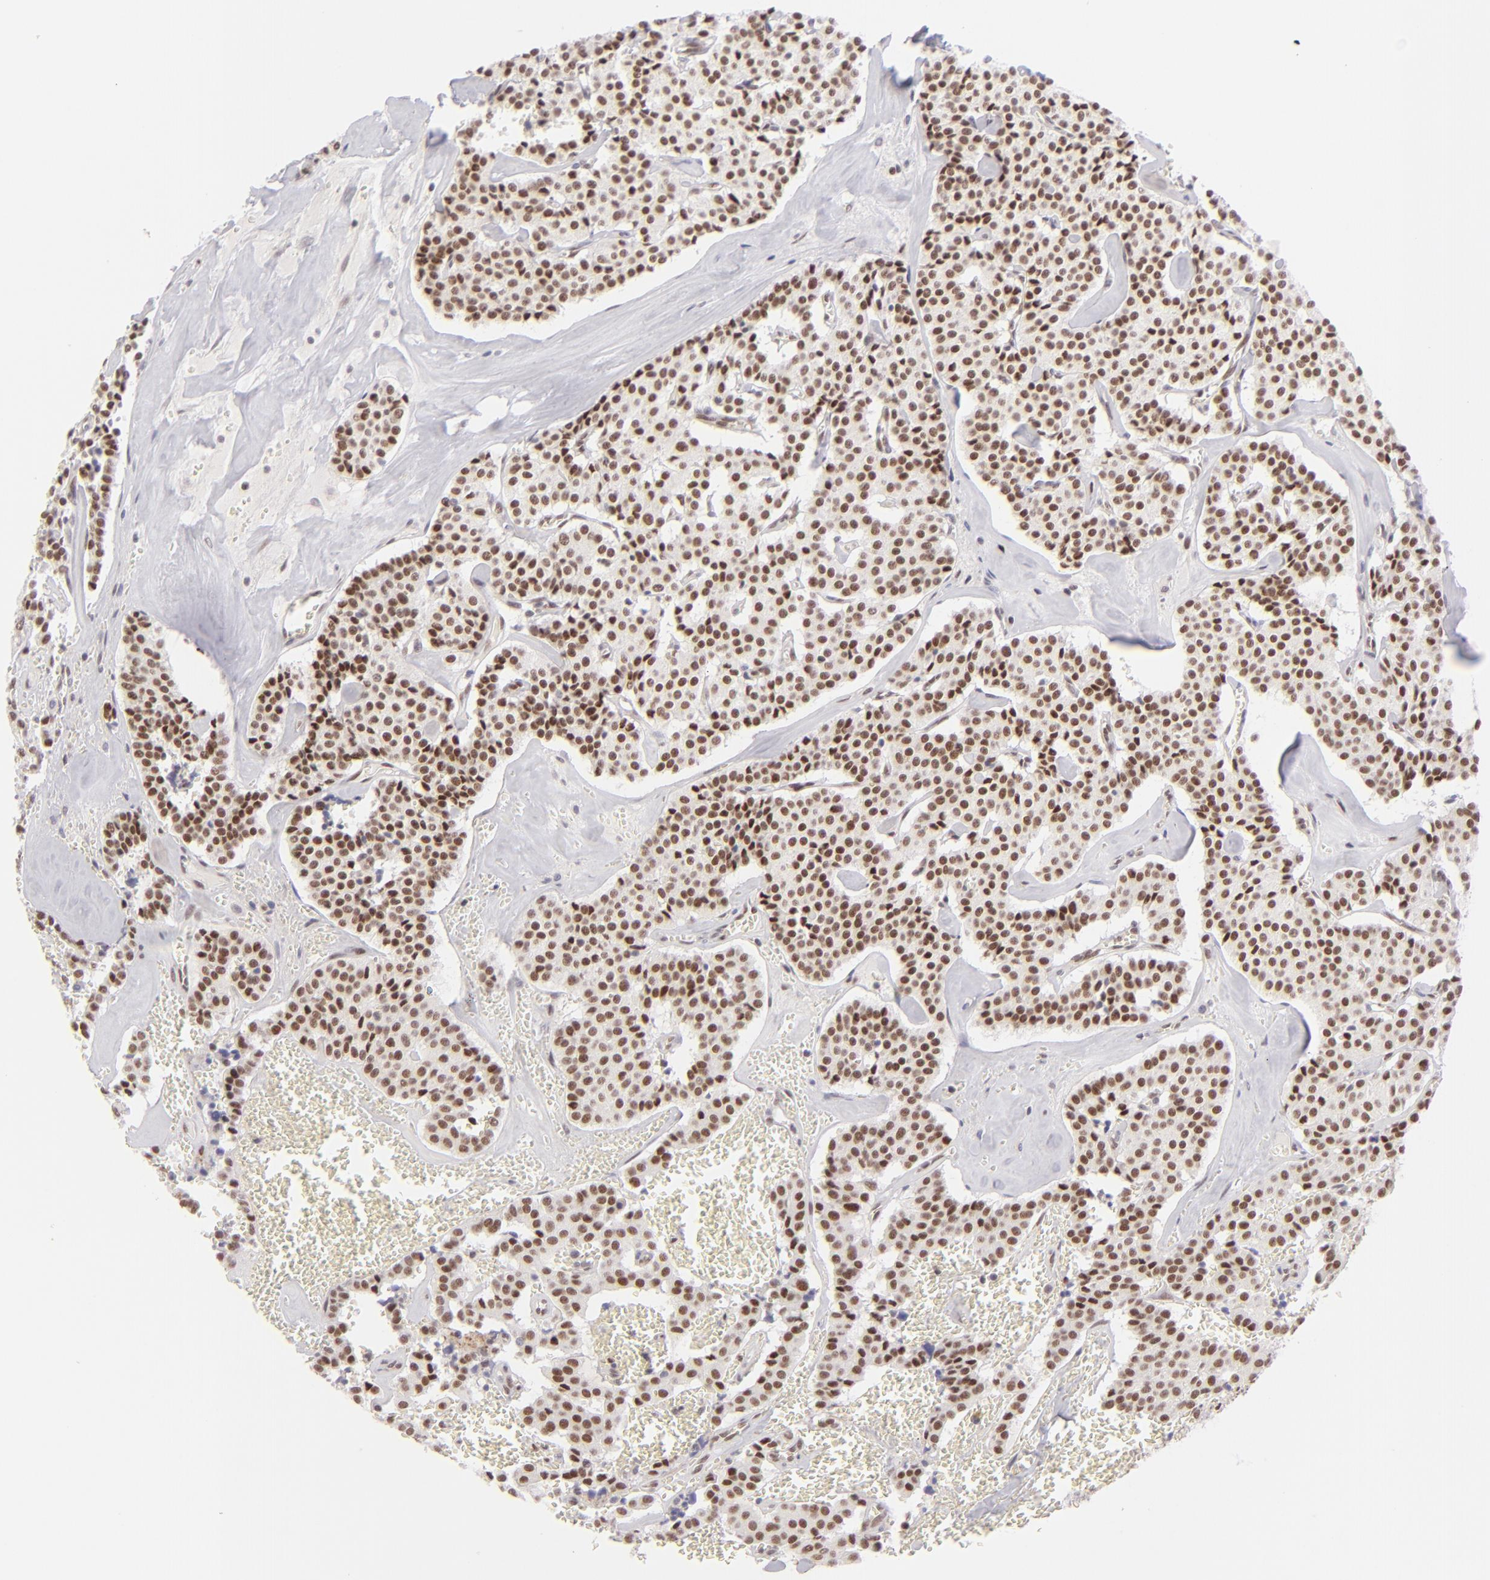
{"staining": {"intensity": "moderate", "quantity": ">75%", "location": "nuclear"}, "tissue": "carcinoid", "cell_type": "Tumor cells", "image_type": "cancer", "snomed": [{"axis": "morphology", "description": "Carcinoid, malignant, NOS"}, {"axis": "topography", "description": "Bronchus"}], "caption": "Immunohistochemical staining of carcinoid (malignant) demonstrates moderate nuclear protein expression in approximately >75% of tumor cells.", "gene": "POU2F1", "patient": {"sex": "male", "age": 55}}